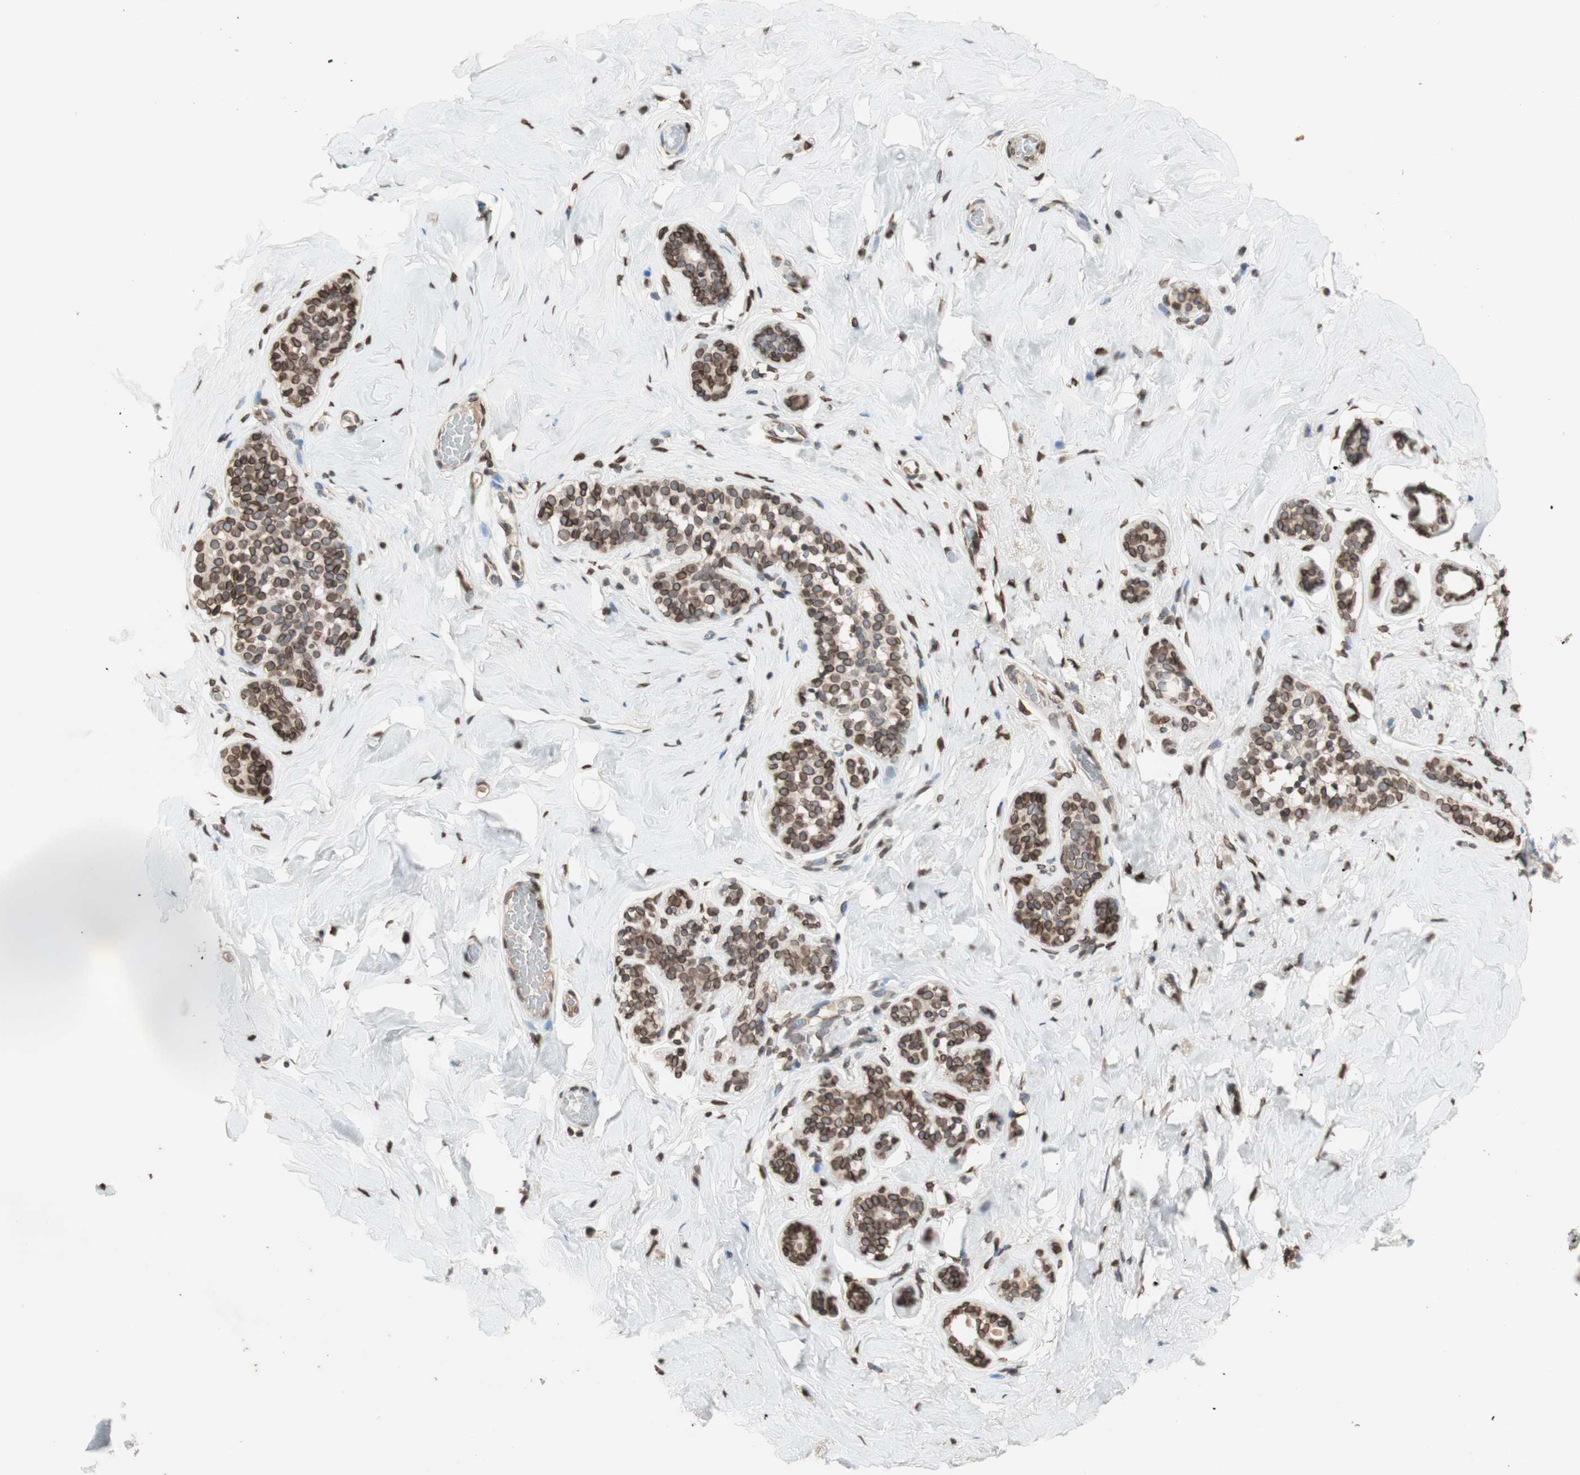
{"staining": {"intensity": "moderate", "quantity": "<25%", "location": "nuclear"}, "tissue": "breast", "cell_type": "Adipocytes", "image_type": "normal", "snomed": [{"axis": "morphology", "description": "Normal tissue, NOS"}, {"axis": "topography", "description": "Breast"}], "caption": "The micrograph reveals staining of normal breast, revealing moderate nuclear protein staining (brown color) within adipocytes.", "gene": "TMPO", "patient": {"sex": "female", "age": 75}}